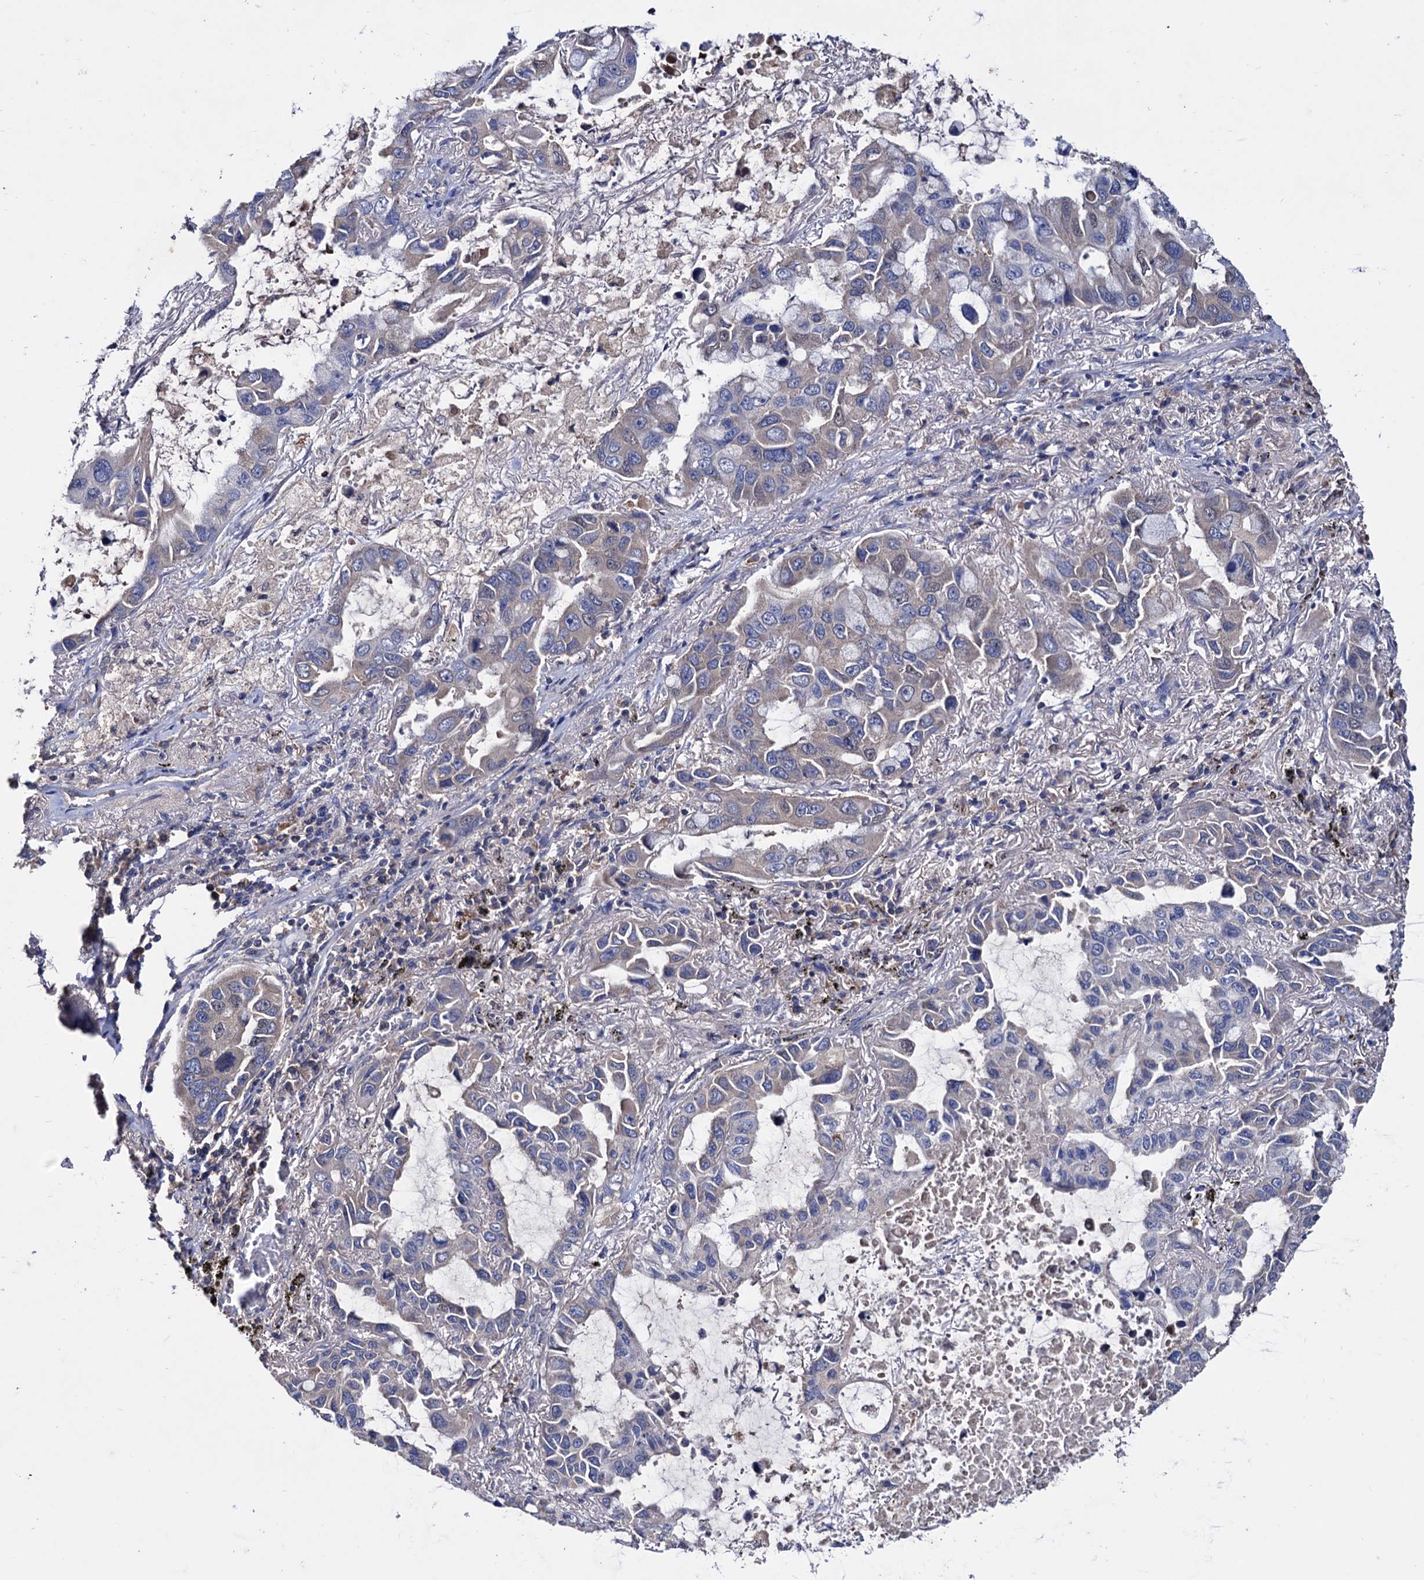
{"staining": {"intensity": "negative", "quantity": "none", "location": "none"}, "tissue": "lung cancer", "cell_type": "Tumor cells", "image_type": "cancer", "snomed": [{"axis": "morphology", "description": "Adenocarcinoma, NOS"}, {"axis": "topography", "description": "Lung"}], "caption": "Immunohistochemical staining of lung cancer displays no significant staining in tumor cells.", "gene": "NPAS4", "patient": {"sex": "male", "age": 64}}